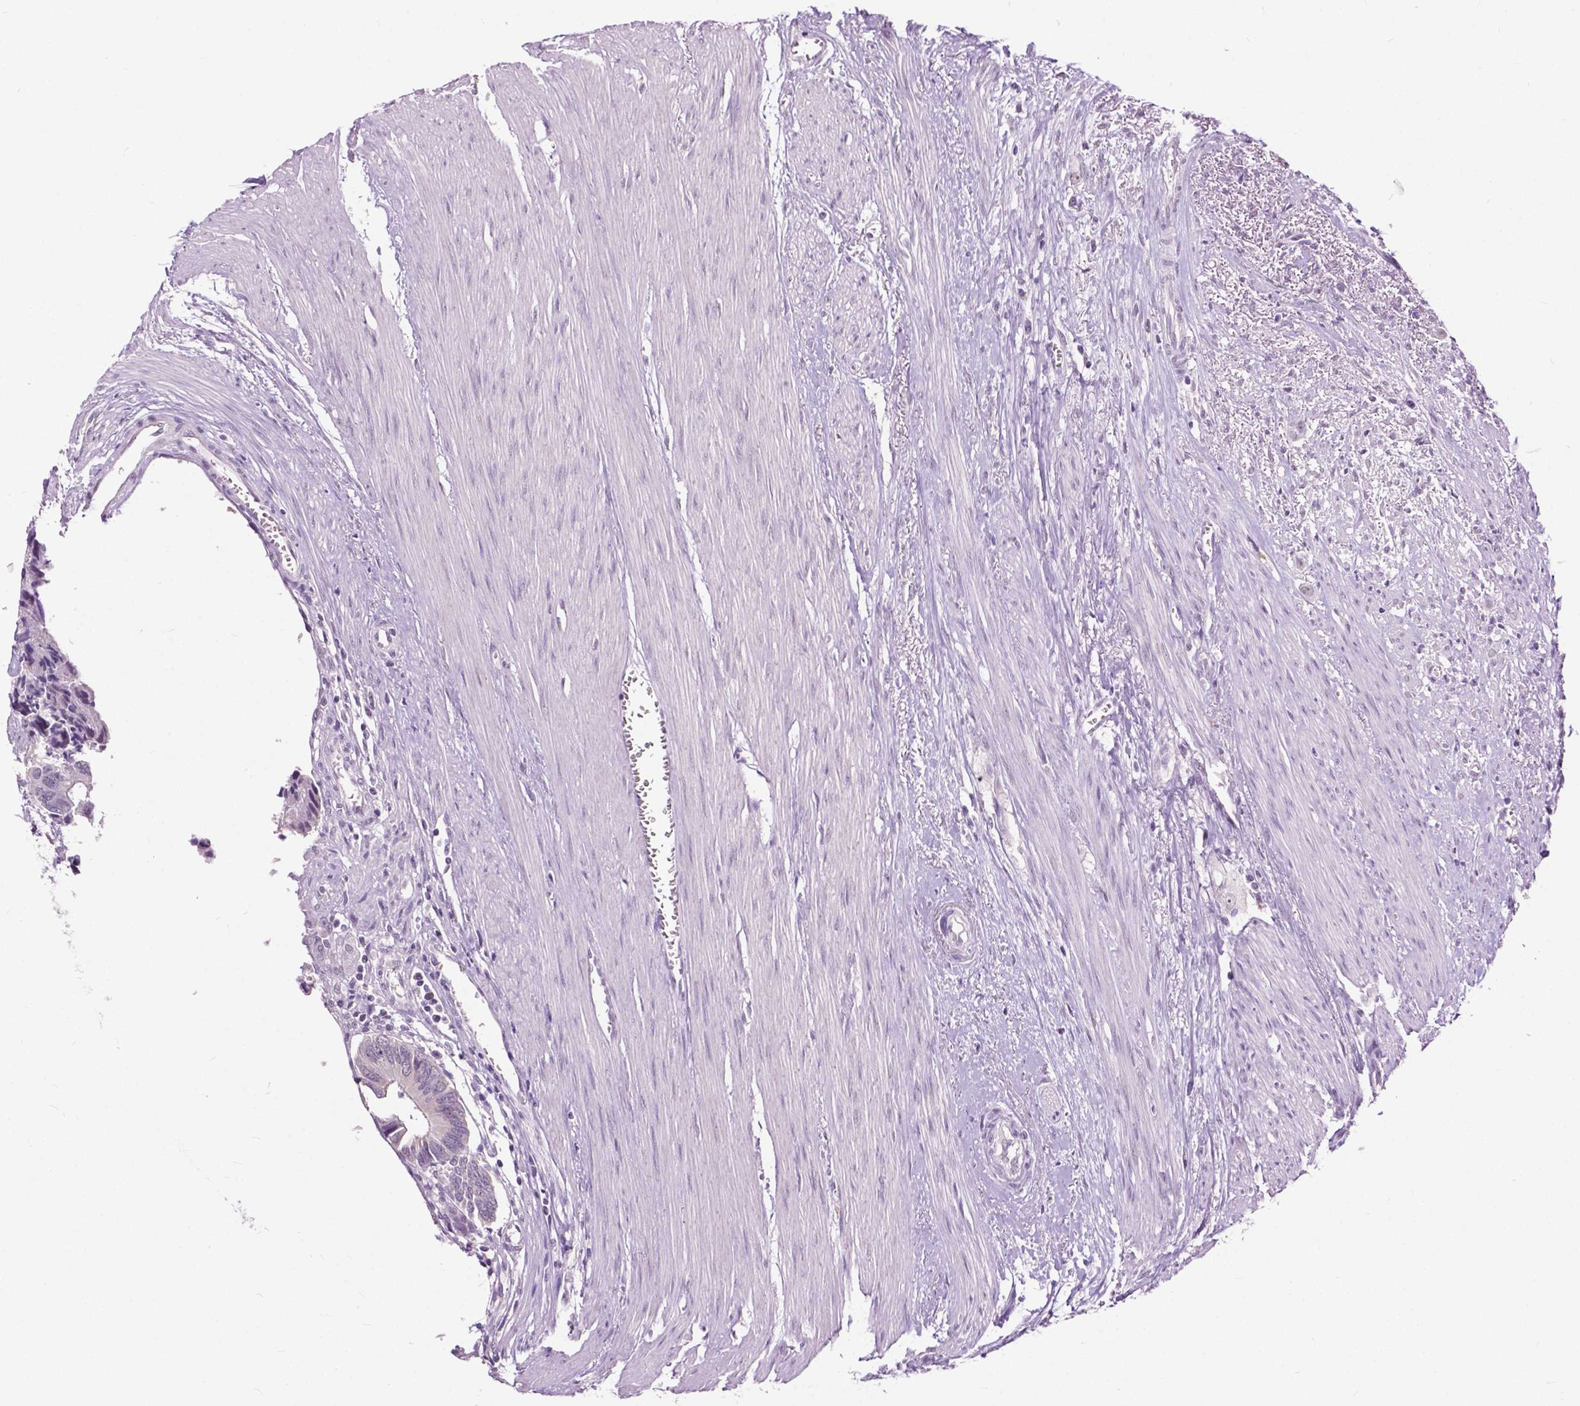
{"staining": {"intensity": "negative", "quantity": "none", "location": "none"}, "tissue": "colorectal cancer", "cell_type": "Tumor cells", "image_type": "cancer", "snomed": [{"axis": "morphology", "description": "Adenocarcinoma, NOS"}, {"axis": "topography", "description": "Rectum"}], "caption": "Human colorectal cancer stained for a protein using IHC shows no expression in tumor cells.", "gene": "GPR37L1", "patient": {"sex": "male", "age": 76}}